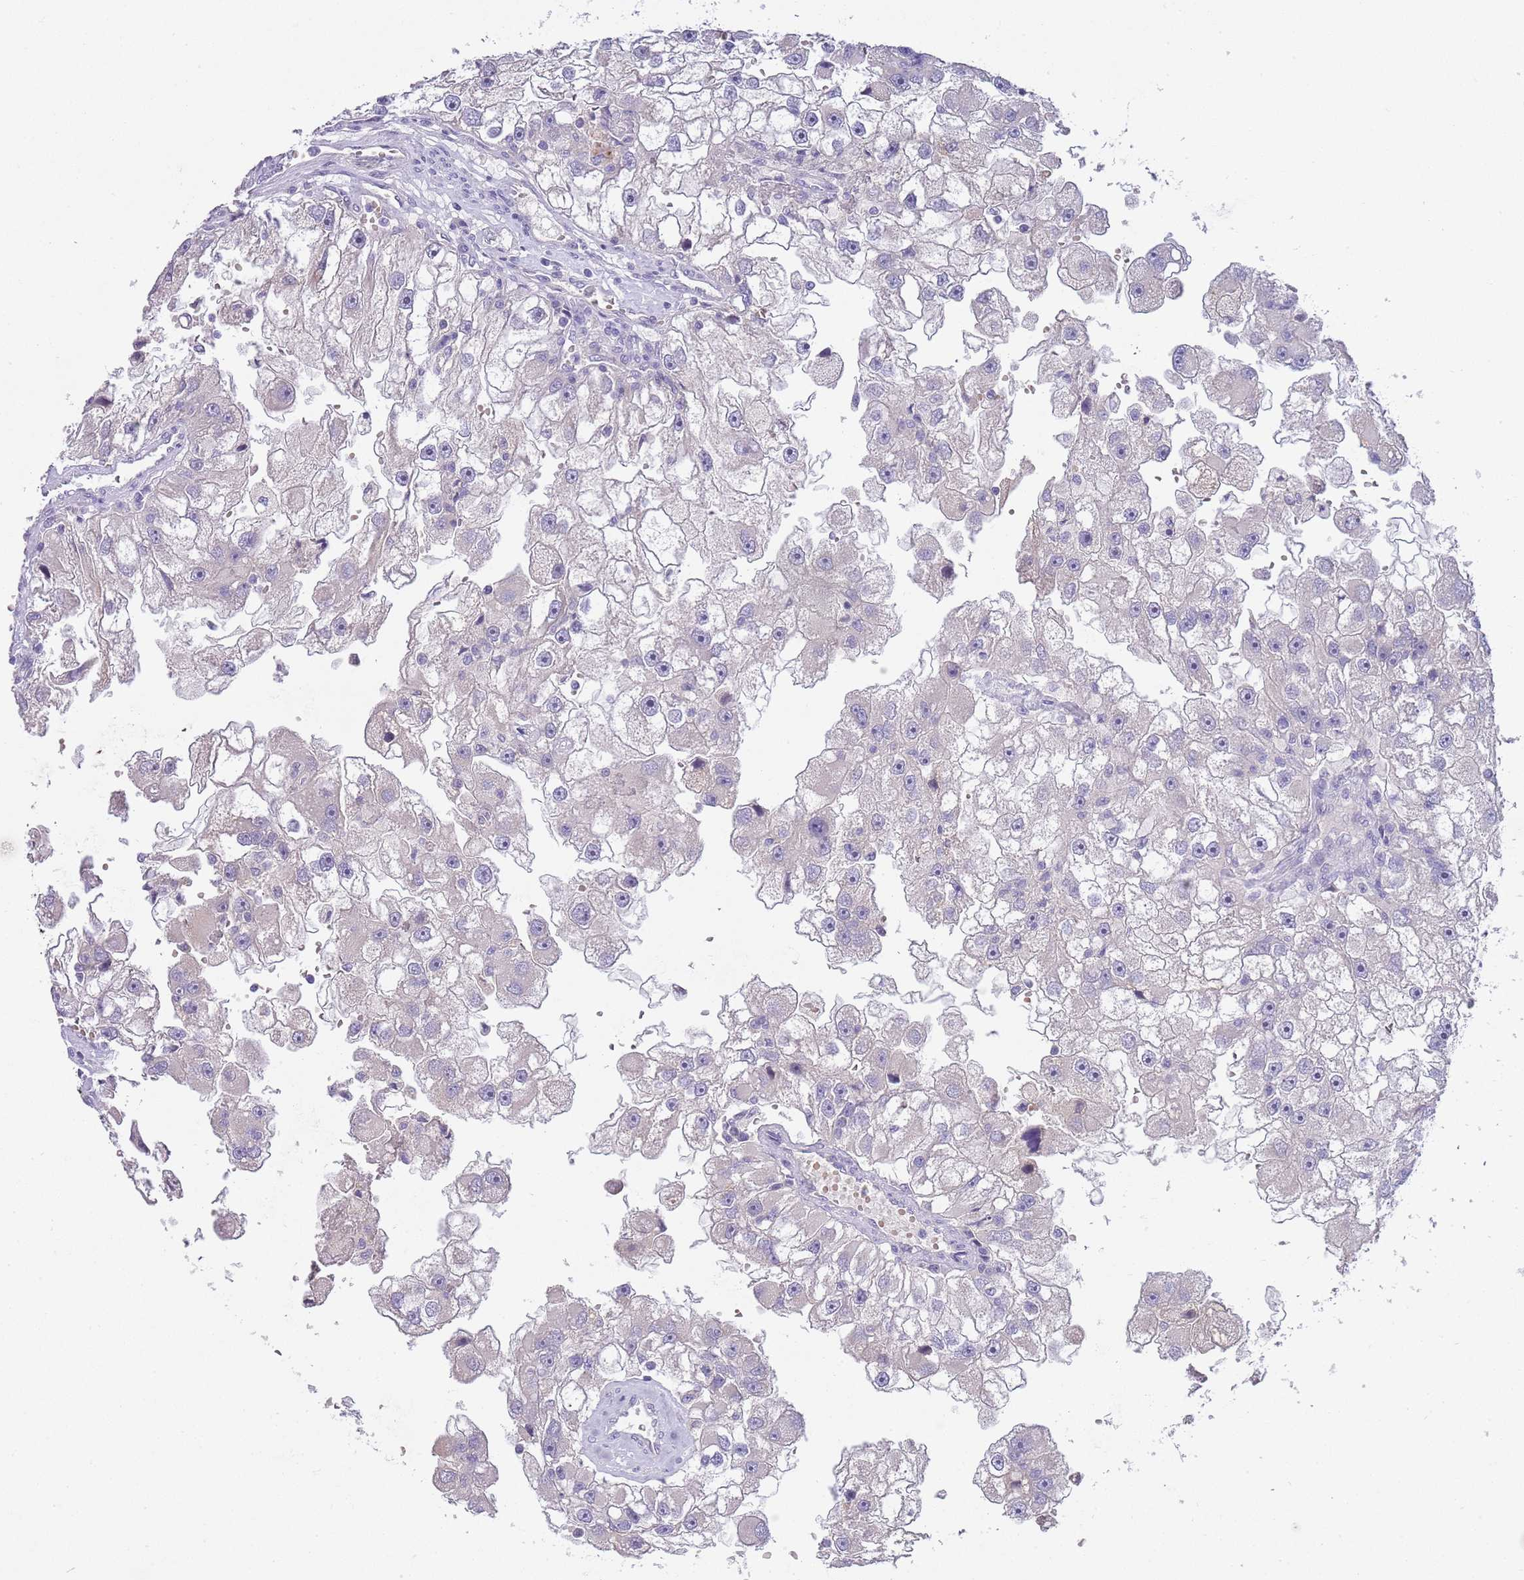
{"staining": {"intensity": "negative", "quantity": "none", "location": "none"}, "tissue": "renal cancer", "cell_type": "Tumor cells", "image_type": "cancer", "snomed": [{"axis": "morphology", "description": "Adenocarcinoma, NOS"}, {"axis": "topography", "description": "Kidney"}], "caption": "Tumor cells are negative for brown protein staining in renal adenocarcinoma.", "gene": "CFAP73", "patient": {"sex": "male", "age": 63}}